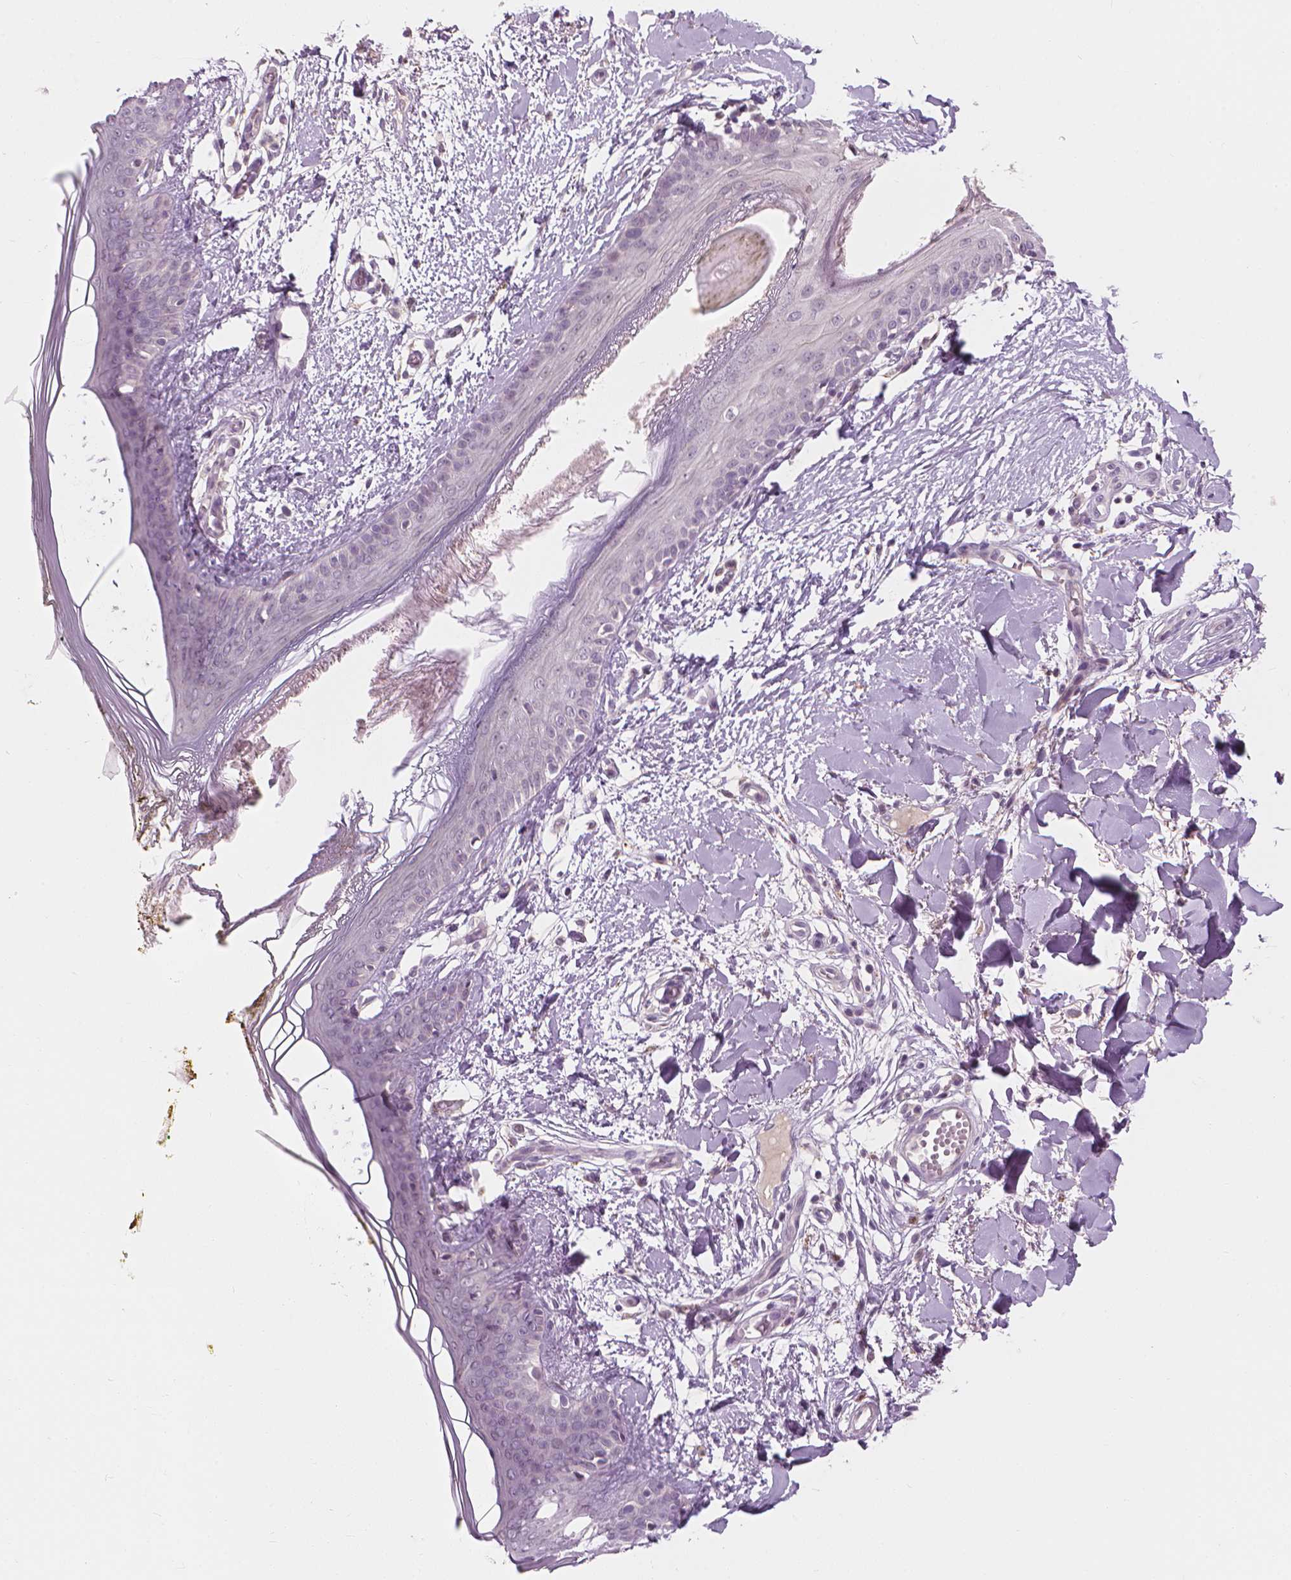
{"staining": {"intensity": "negative", "quantity": "none", "location": "none"}, "tissue": "skin", "cell_type": "Fibroblasts", "image_type": "normal", "snomed": [{"axis": "morphology", "description": "Normal tissue, NOS"}, {"axis": "topography", "description": "Skin"}], "caption": "There is no significant expression in fibroblasts of skin. Brightfield microscopy of IHC stained with DAB (brown) and hematoxylin (blue), captured at high magnification.", "gene": "SAXO2", "patient": {"sex": "female", "age": 34}}